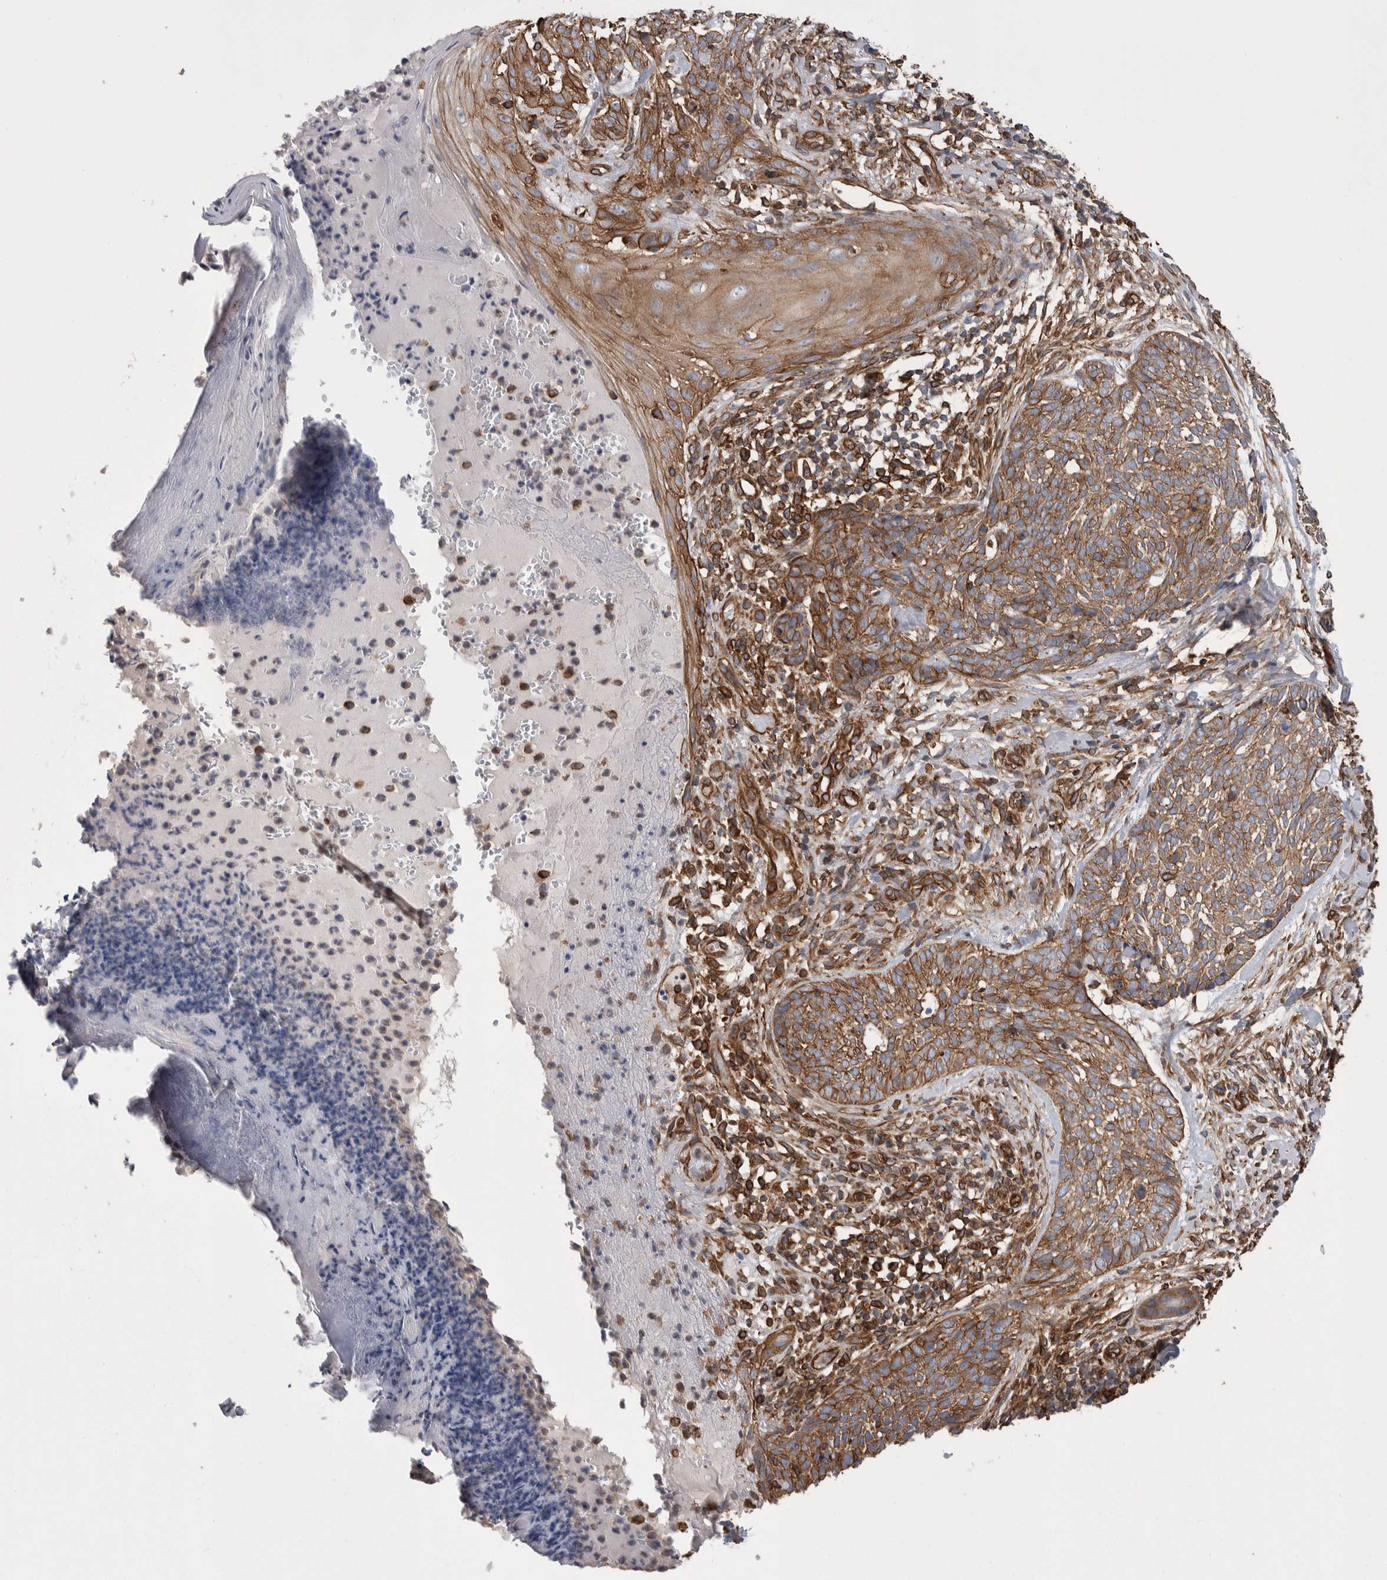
{"staining": {"intensity": "moderate", "quantity": ">75%", "location": "cytoplasmic/membranous"}, "tissue": "skin cancer", "cell_type": "Tumor cells", "image_type": "cancer", "snomed": [{"axis": "morphology", "description": "Normal tissue, NOS"}, {"axis": "morphology", "description": "Basal cell carcinoma"}, {"axis": "topography", "description": "Skin"}], "caption": "An IHC image of neoplastic tissue is shown. Protein staining in brown highlights moderate cytoplasmic/membranous positivity in skin cancer (basal cell carcinoma) within tumor cells. (DAB (3,3'-diaminobenzidine) = brown stain, brightfield microscopy at high magnification).", "gene": "KIF12", "patient": {"sex": "male", "age": 67}}